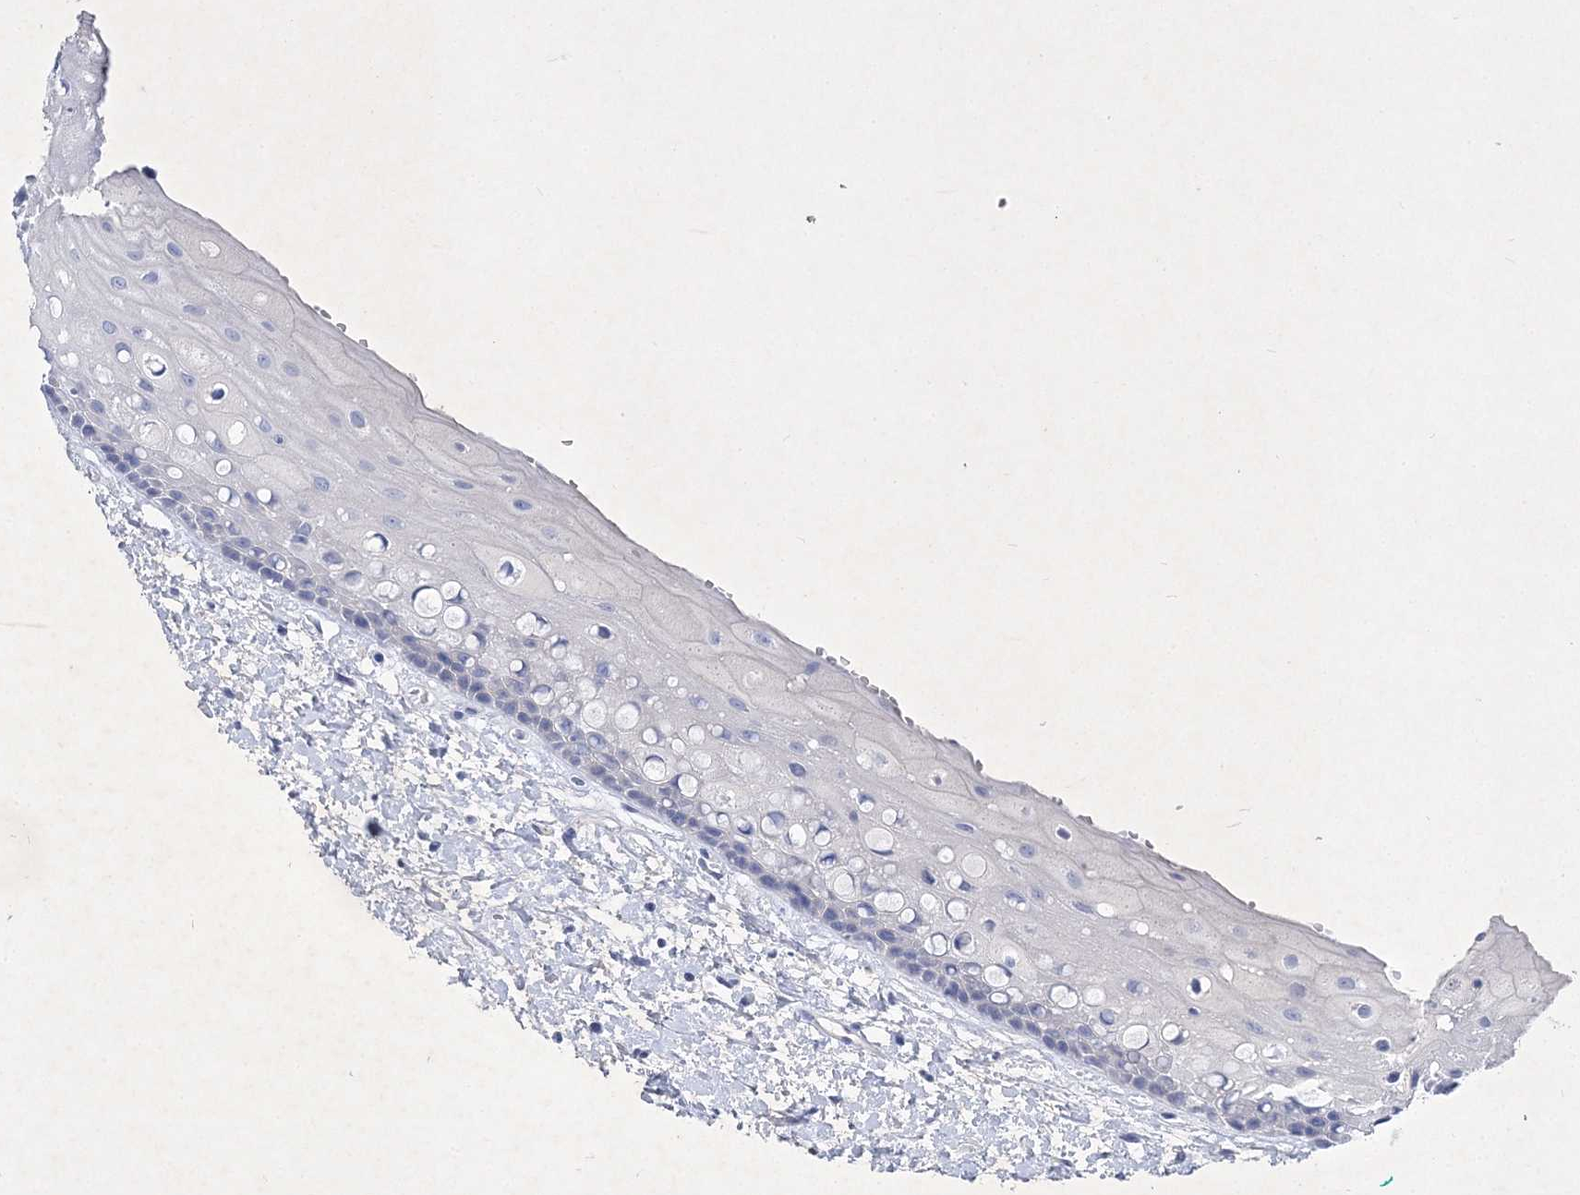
{"staining": {"intensity": "negative", "quantity": "none", "location": "none"}, "tissue": "oral mucosa", "cell_type": "Squamous epithelial cells", "image_type": "normal", "snomed": [{"axis": "morphology", "description": "Normal tissue, NOS"}, {"axis": "topography", "description": "Oral tissue"}], "caption": "This is an IHC photomicrograph of normal oral mucosa. There is no positivity in squamous epithelial cells.", "gene": "GPN1", "patient": {"sex": "female", "age": 76}}